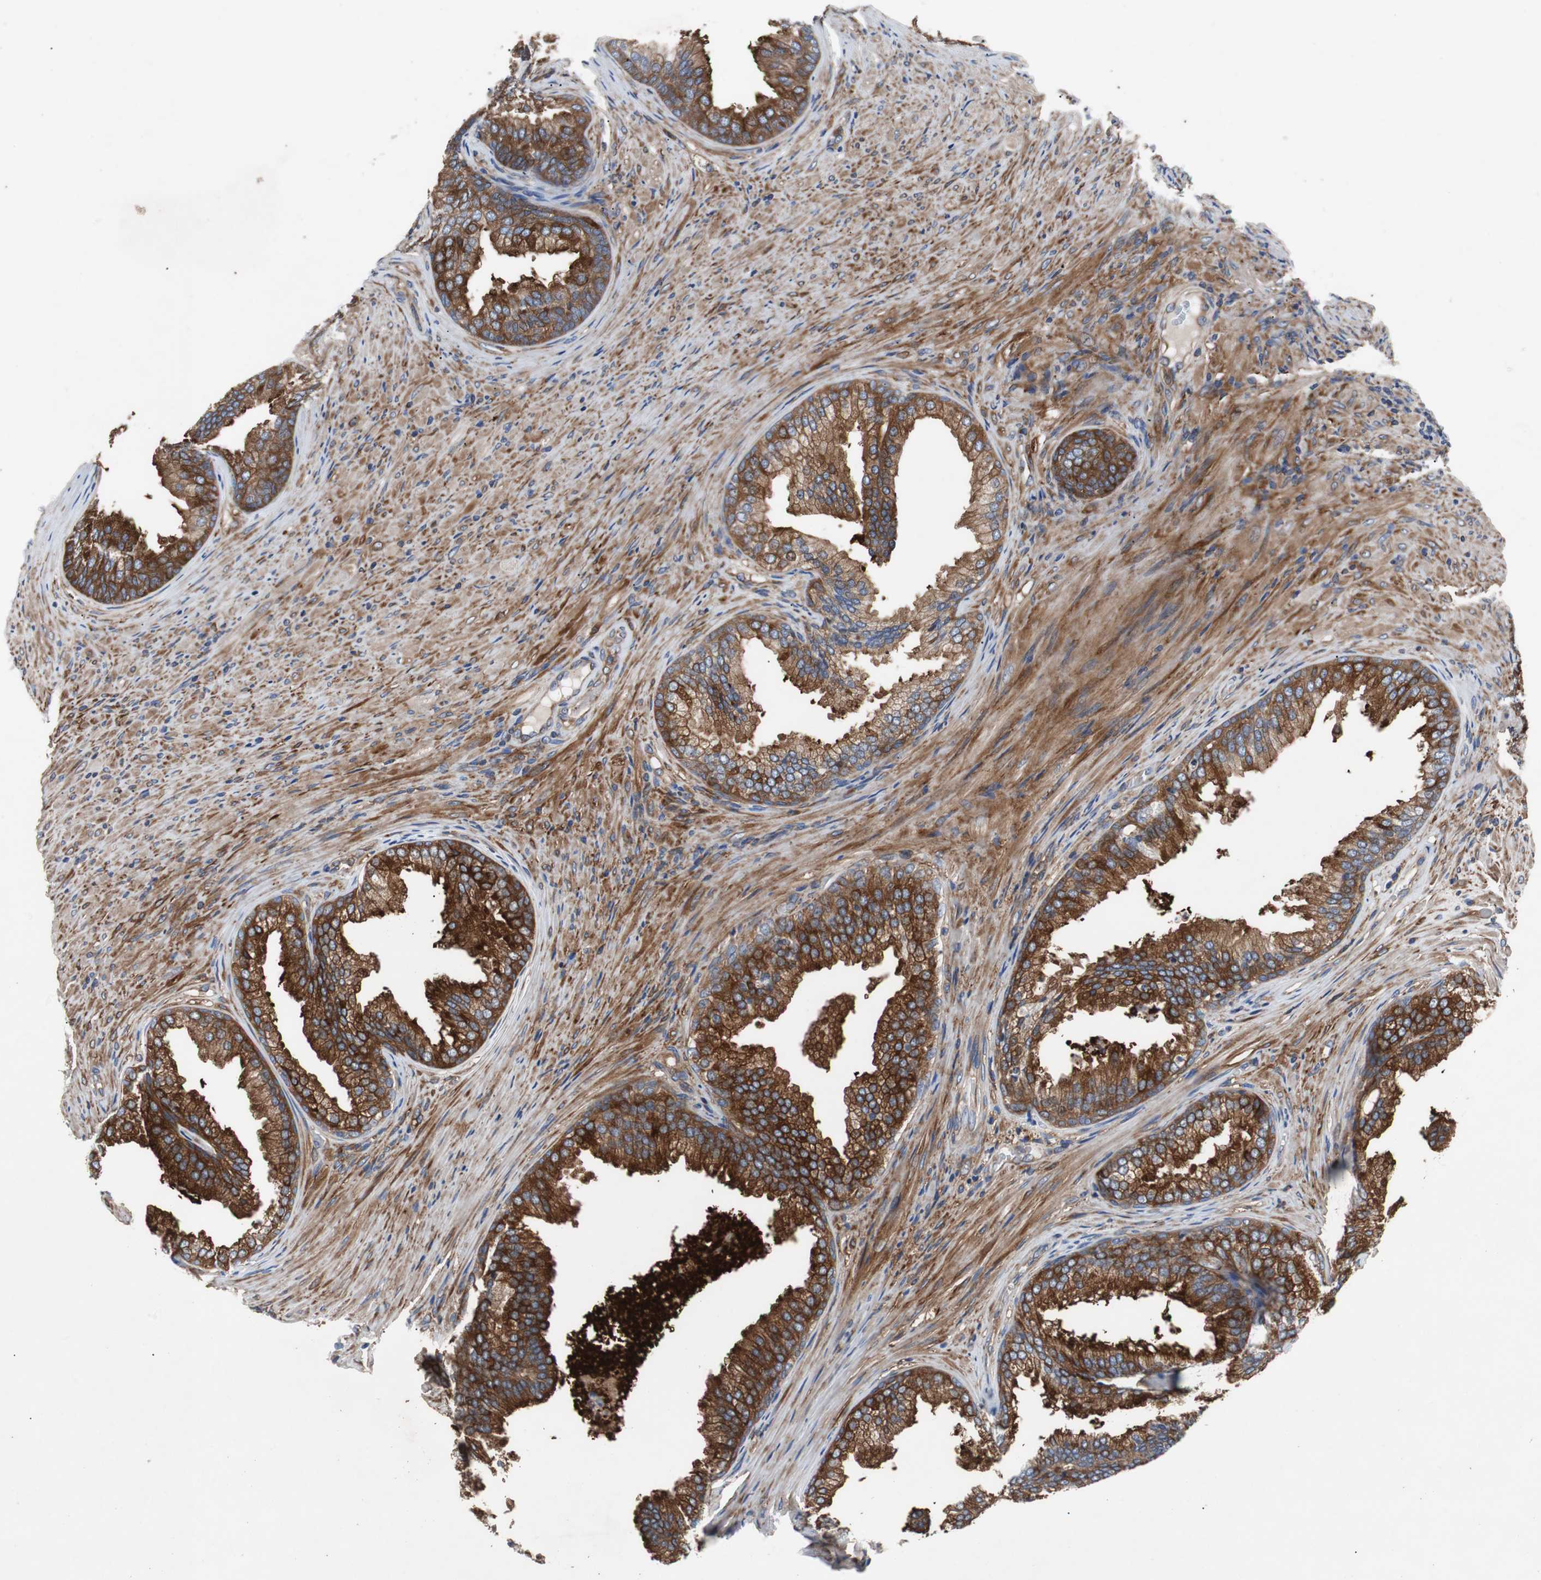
{"staining": {"intensity": "strong", "quantity": ">75%", "location": "cytoplasmic/membranous"}, "tissue": "prostate", "cell_type": "Glandular cells", "image_type": "normal", "snomed": [{"axis": "morphology", "description": "Normal tissue, NOS"}, {"axis": "topography", "description": "Prostate"}], "caption": "Immunohistochemical staining of normal human prostate shows strong cytoplasmic/membranous protein expression in approximately >75% of glandular cells.", "gene": "GYS1", "patient": {"sex": "male", "age": 76}}